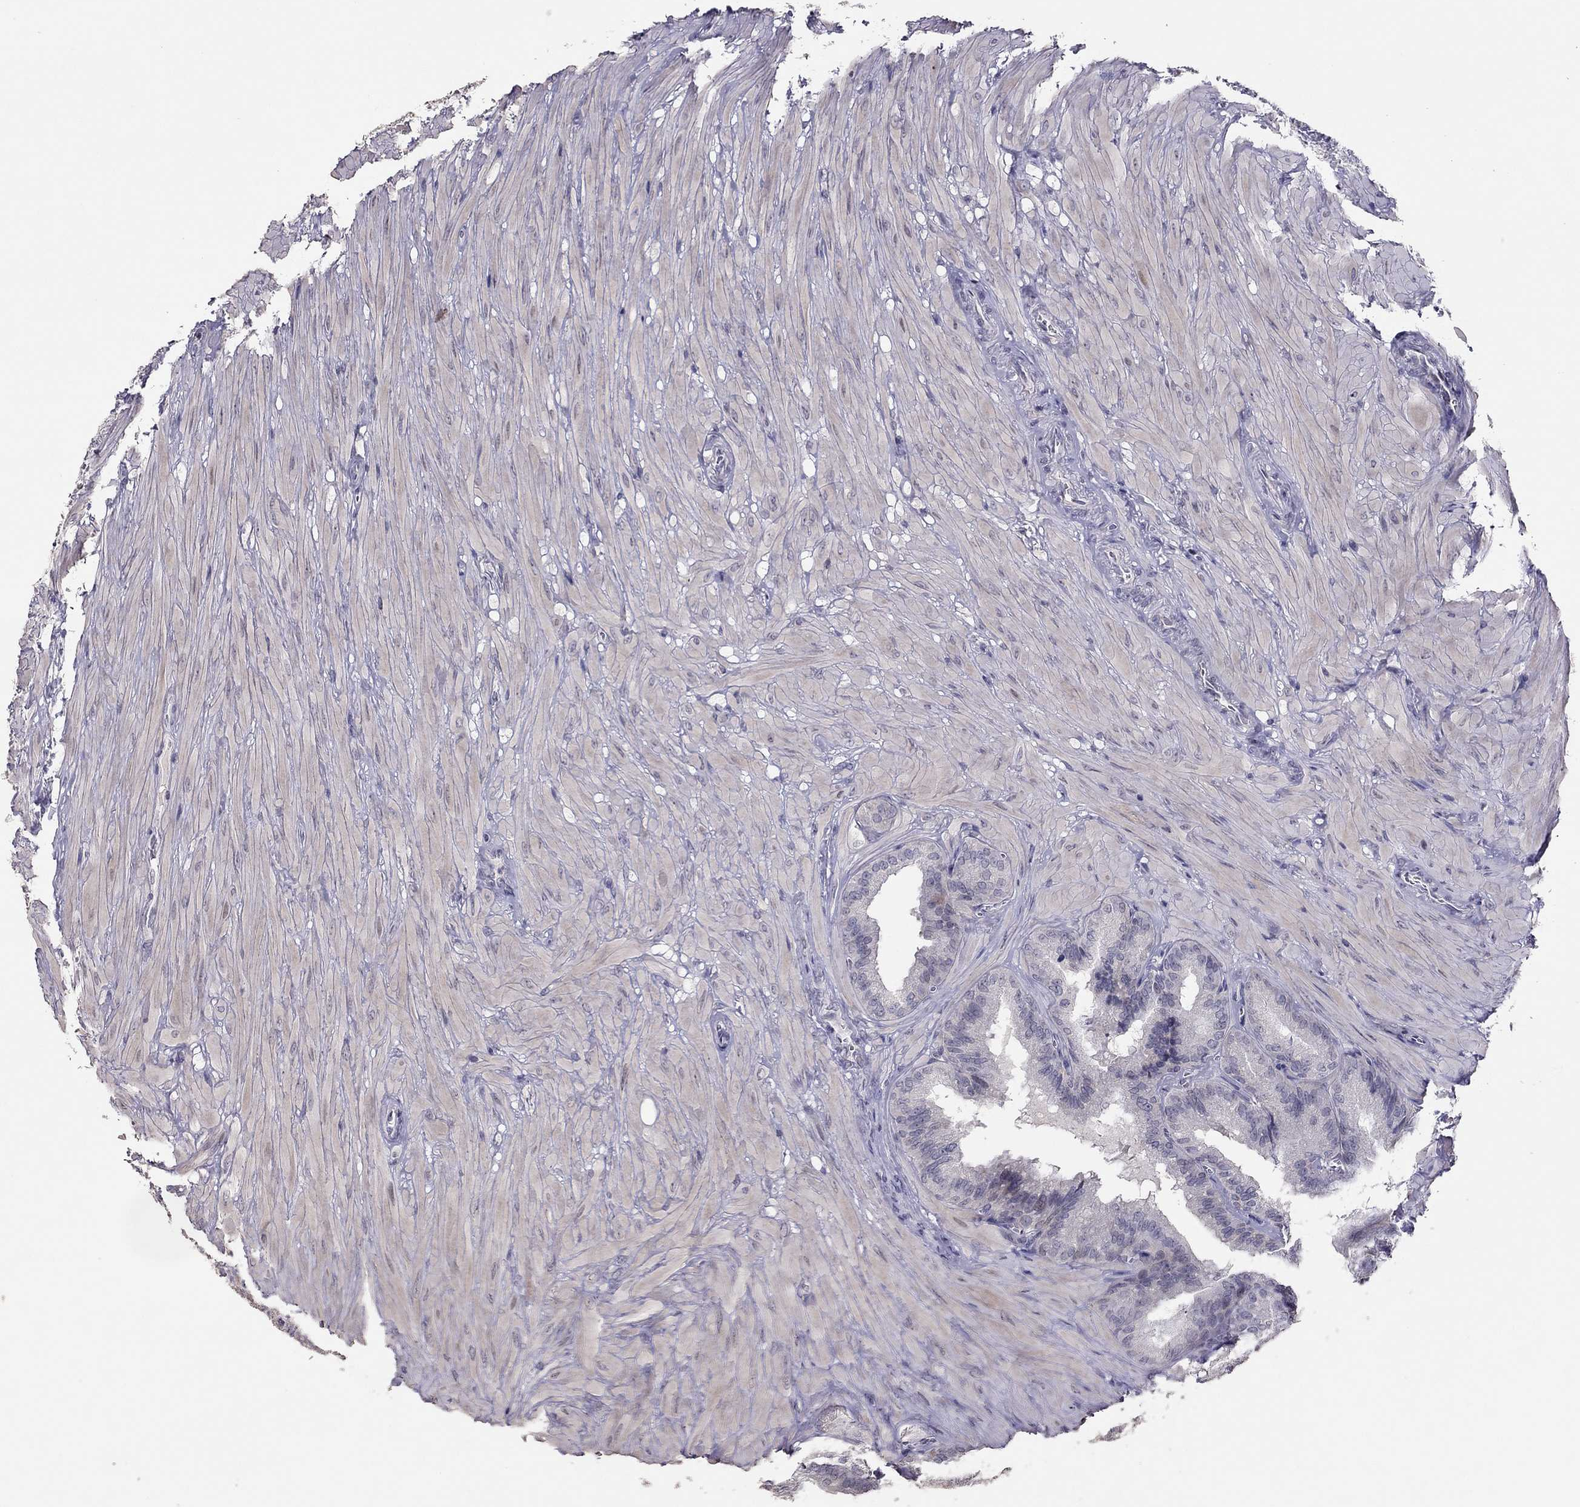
{"staining": {"intensity": "negative", "quantity": "none", "location": "none"}, "tissue": "seminal vesicle", "cell_type": "Glandular cells", "image_type": "normal", "snomed": [{"axis": "morphology", "description": "Normal tissue, NOS"}, {"axis": "topography", "description": "Seminal veicle"}], "caption": "IHC image of unremarkable seminal vesicle: seminal vesicle stained with DAB displays no significant protein expression in glandular cells.", "gene": "TSHB", "patient": {"sex": "male", "age": 37}}